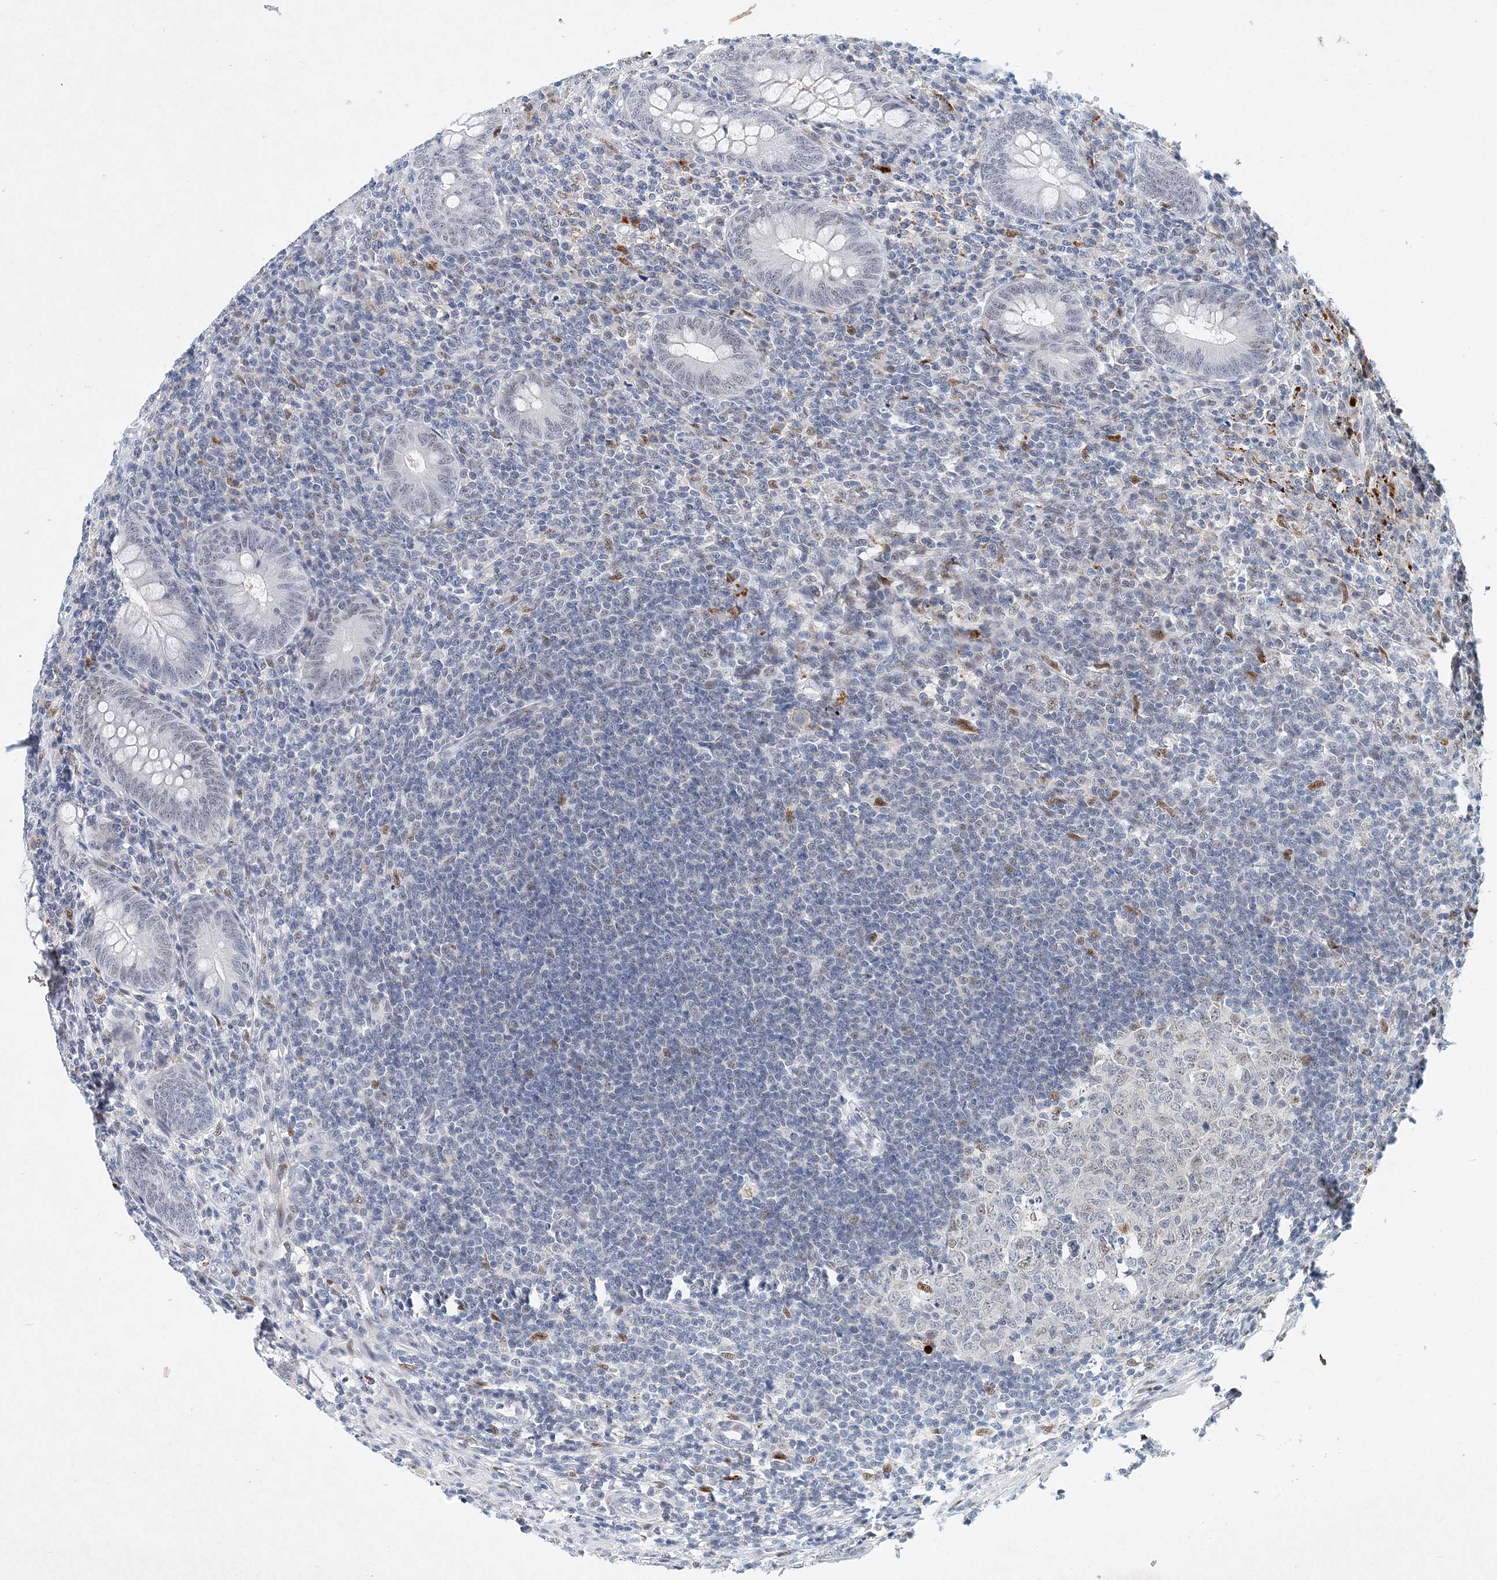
{"staining": {"intensity": "strong", "quantity": "<25%", "location": "nuclear"}, "tissue": "appendix", "cell_type": "Glandular cells", "image_type": "normal", "snomed": [{"axis": "morphology", "description": "Normal tissue, NOS"}, {"axis": "topography", "description": "Appendix"}], "caption": "Immunohistochemistry (IHC) of normal human appendix reveals medium levels of strong nuclear expression in approximately <25% of glandular cells.", "gene": "KPNA4", "patient": {"sex": "male", "age": 14}}